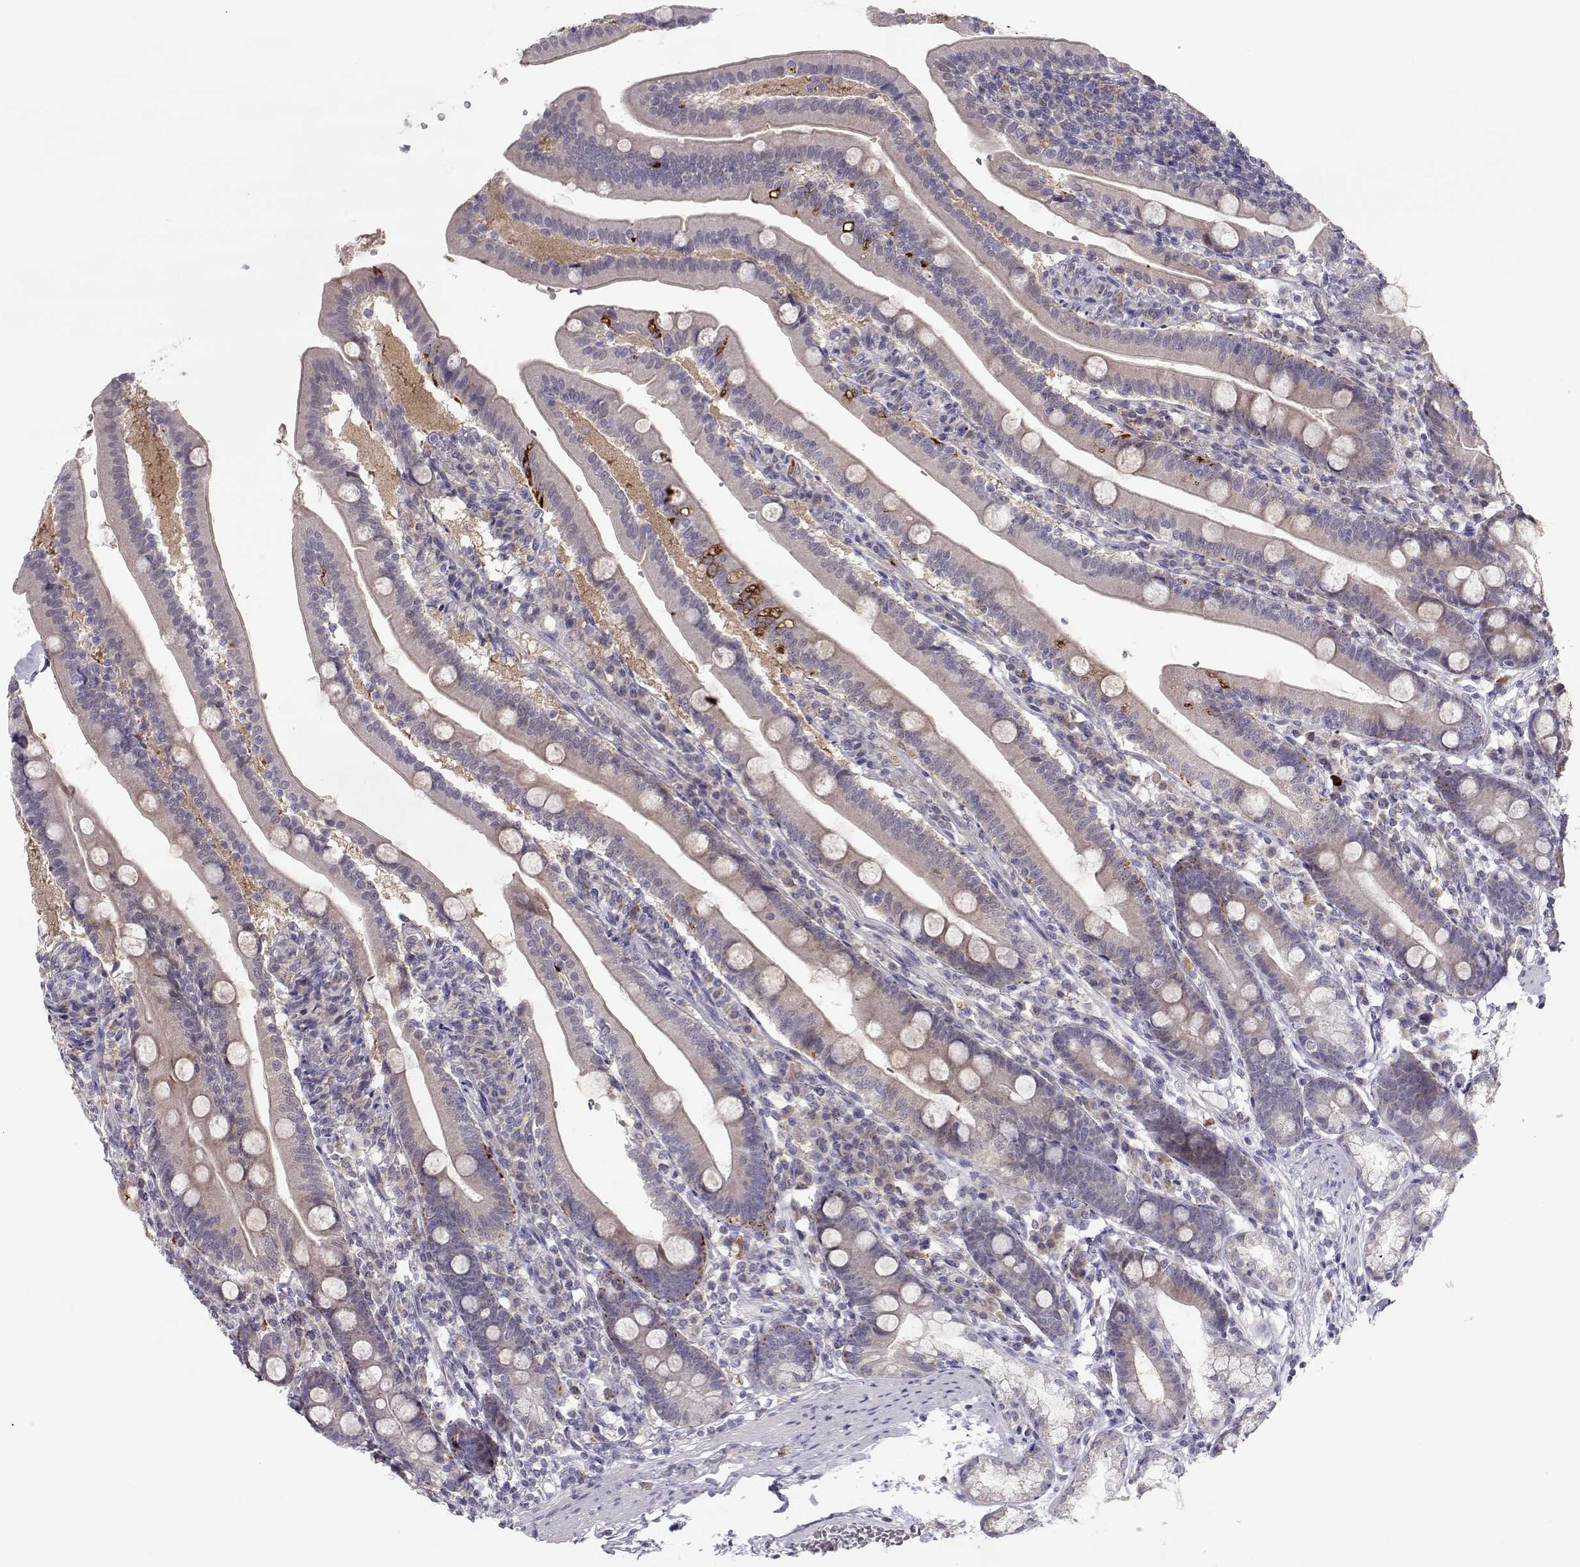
{"staining": {"intensity": "negative", "quantity": "none", "location": "none"}, "tissue": "duodenum", "cell_type": "Glandular cells", "image_type": "normal", "snomed": [{"axis": "morphology", "description": "Normal tissue, NOS"}, {"axis": "topography", "description": "Duodenum"}], "caption": "This is an IHC photomicrograph of normal duodenum. There is no positivity in glandular cells.", "gene": "NPVF", "patient": {"sex": "female", "age": 67}}